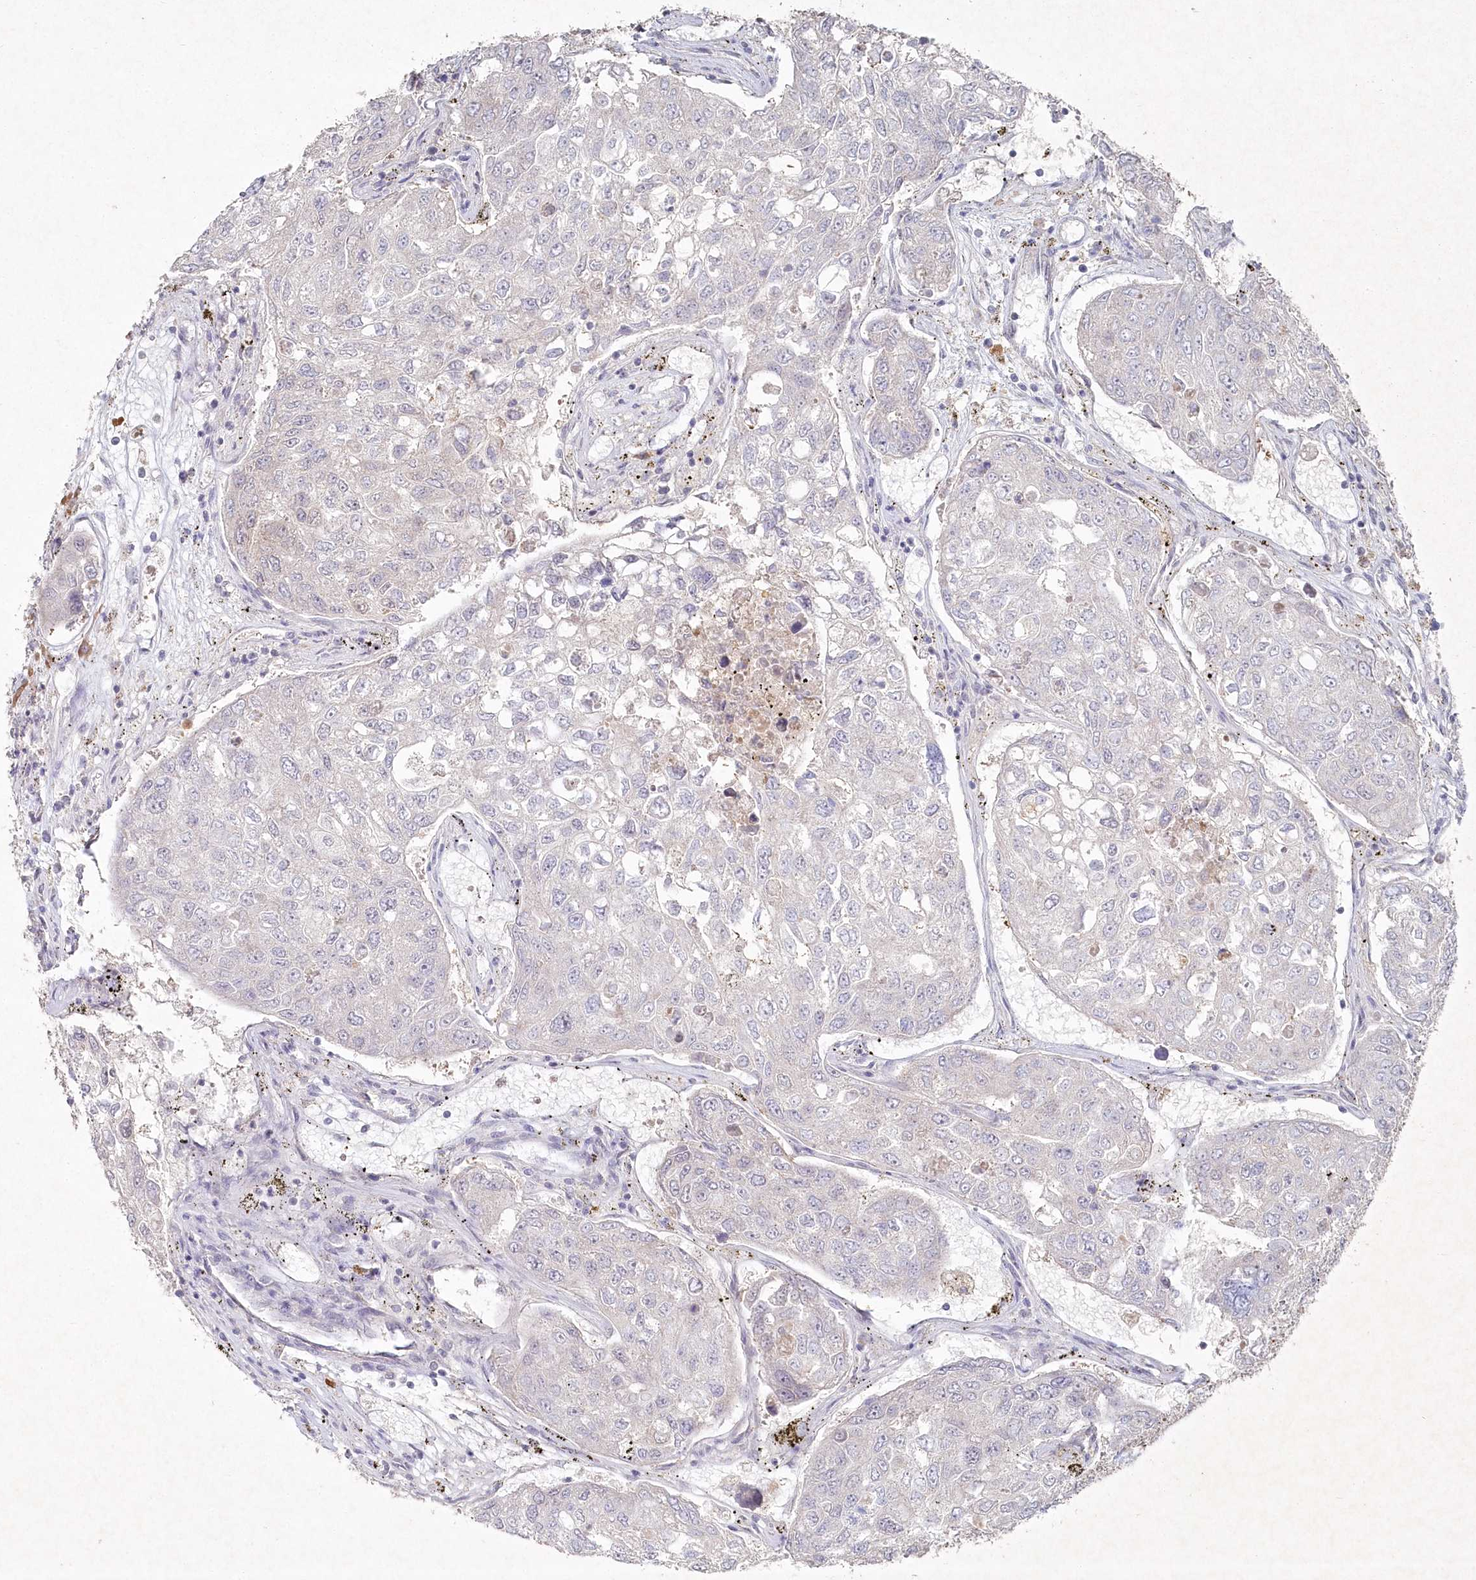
{"staining": {"intensity": "negative", "quantity": "none", "location": "none"}, "tissue": "urothelial cancer", "cell_type": "Tumor cells", "image_type": "cancer", "snomed": [{"axis": "morphology", "description": "Urothelial carcinoma, High grade"}, {"axis": "topography", "description": "Lymph node"}, {"axis": "topography", "description": "Urinary bladder"}], "caption": "Tumor cells are negative for brown protein staining in urothelial carcinoma (high-grade).", "gene": "TGFBRAP1", "patient": {"sex": "male", "age": 51}}